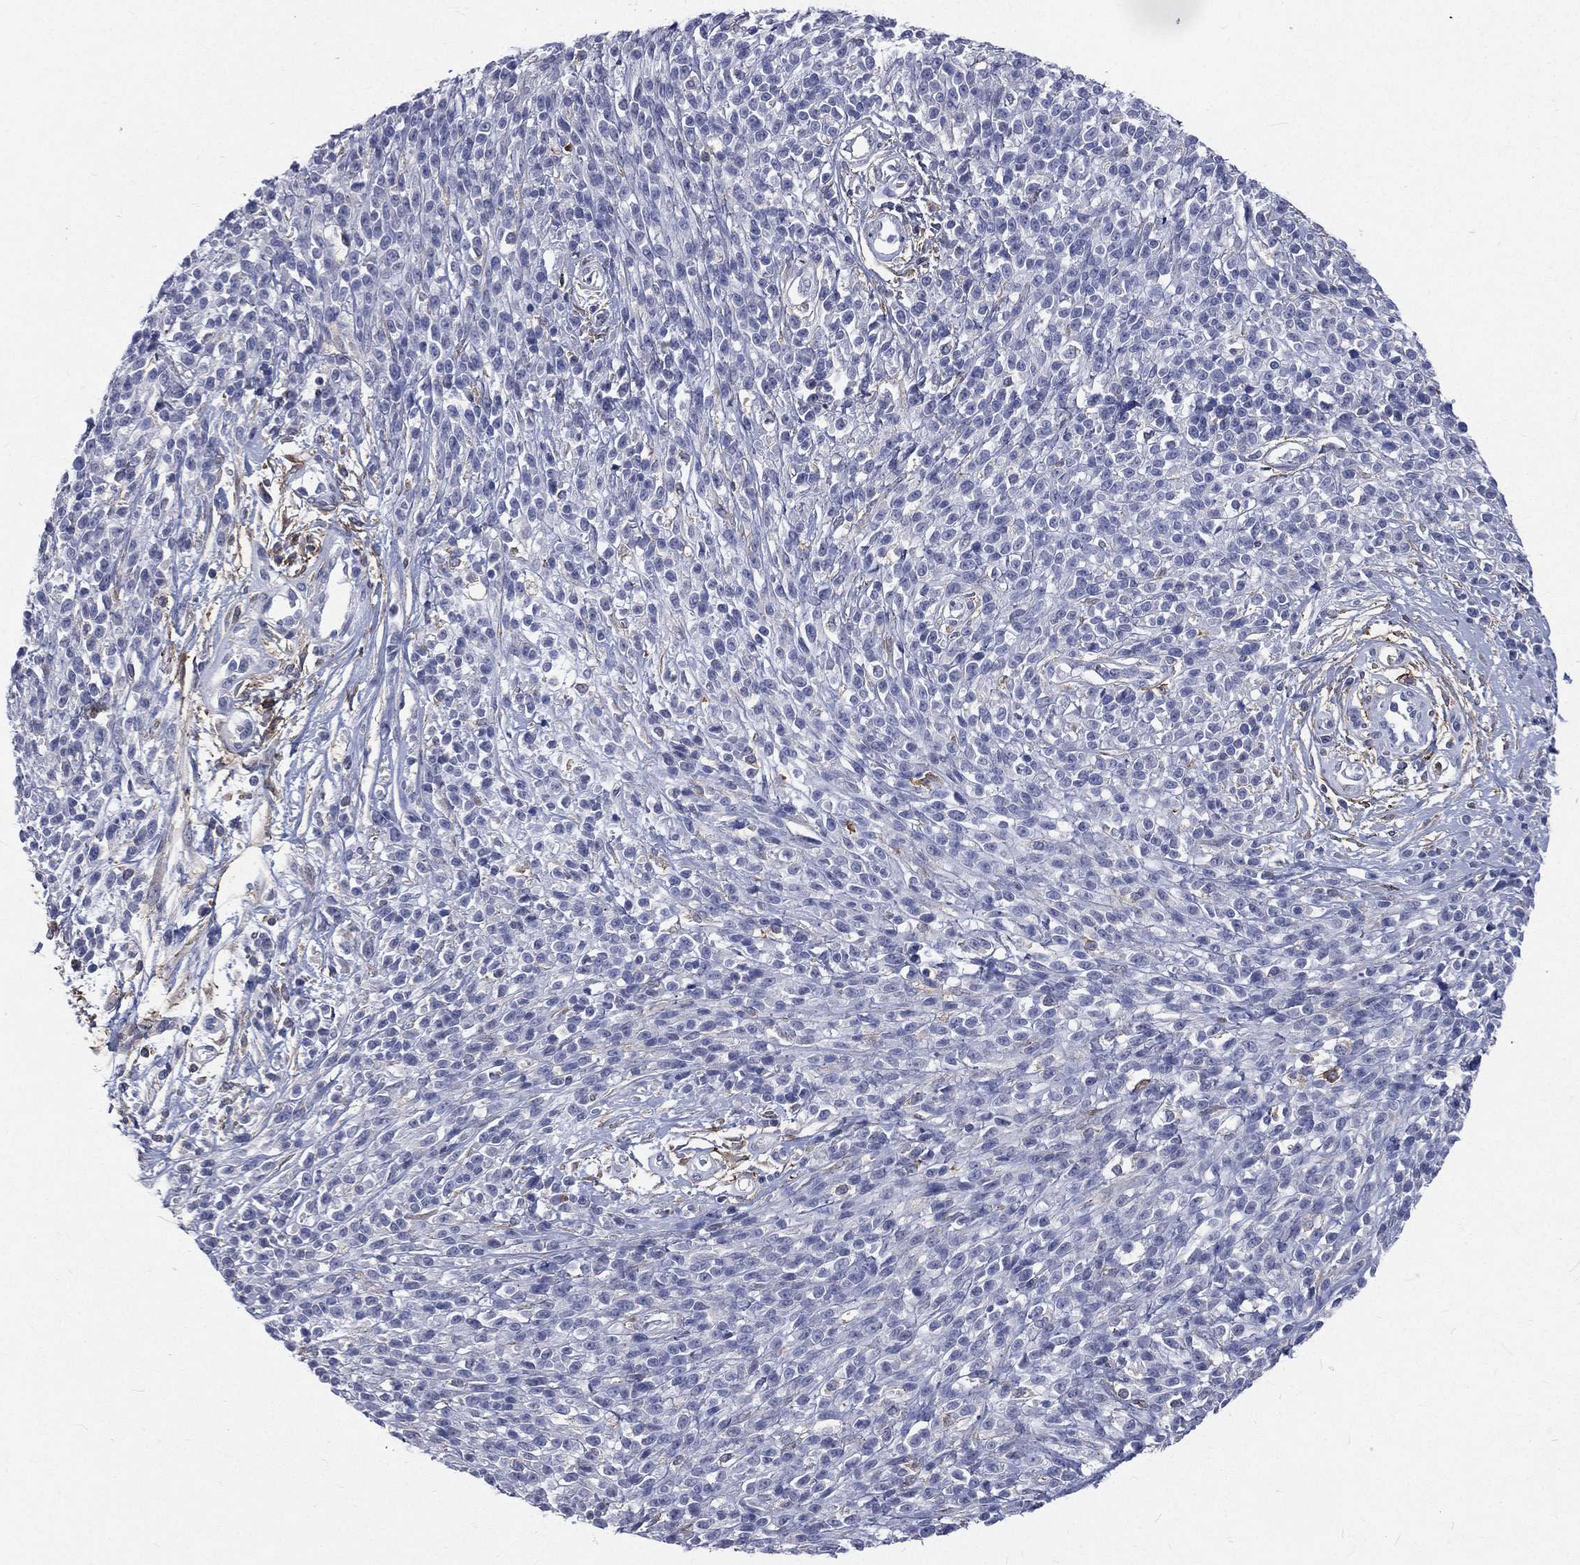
{"staining": {"intensity": "negative", "quantity": "none", "location": "none"}, "tissue": "melanoma", "cell_type": "Tumor cells", "image_type": "cancer", "snomed": [{"axis": "morphology", "description": "Malignant melanoma, NOS"}, {"axis": "topography", "description": "Skin"}, {"axis": "topography", "description": "Skin of trunk"}], "caption": "IHC image of human melanoma stained for a protein (brown), which exhibits no staining in tumor cells.", "gene": "BASP1", "patient": {"sex": "male", "age": 74}}